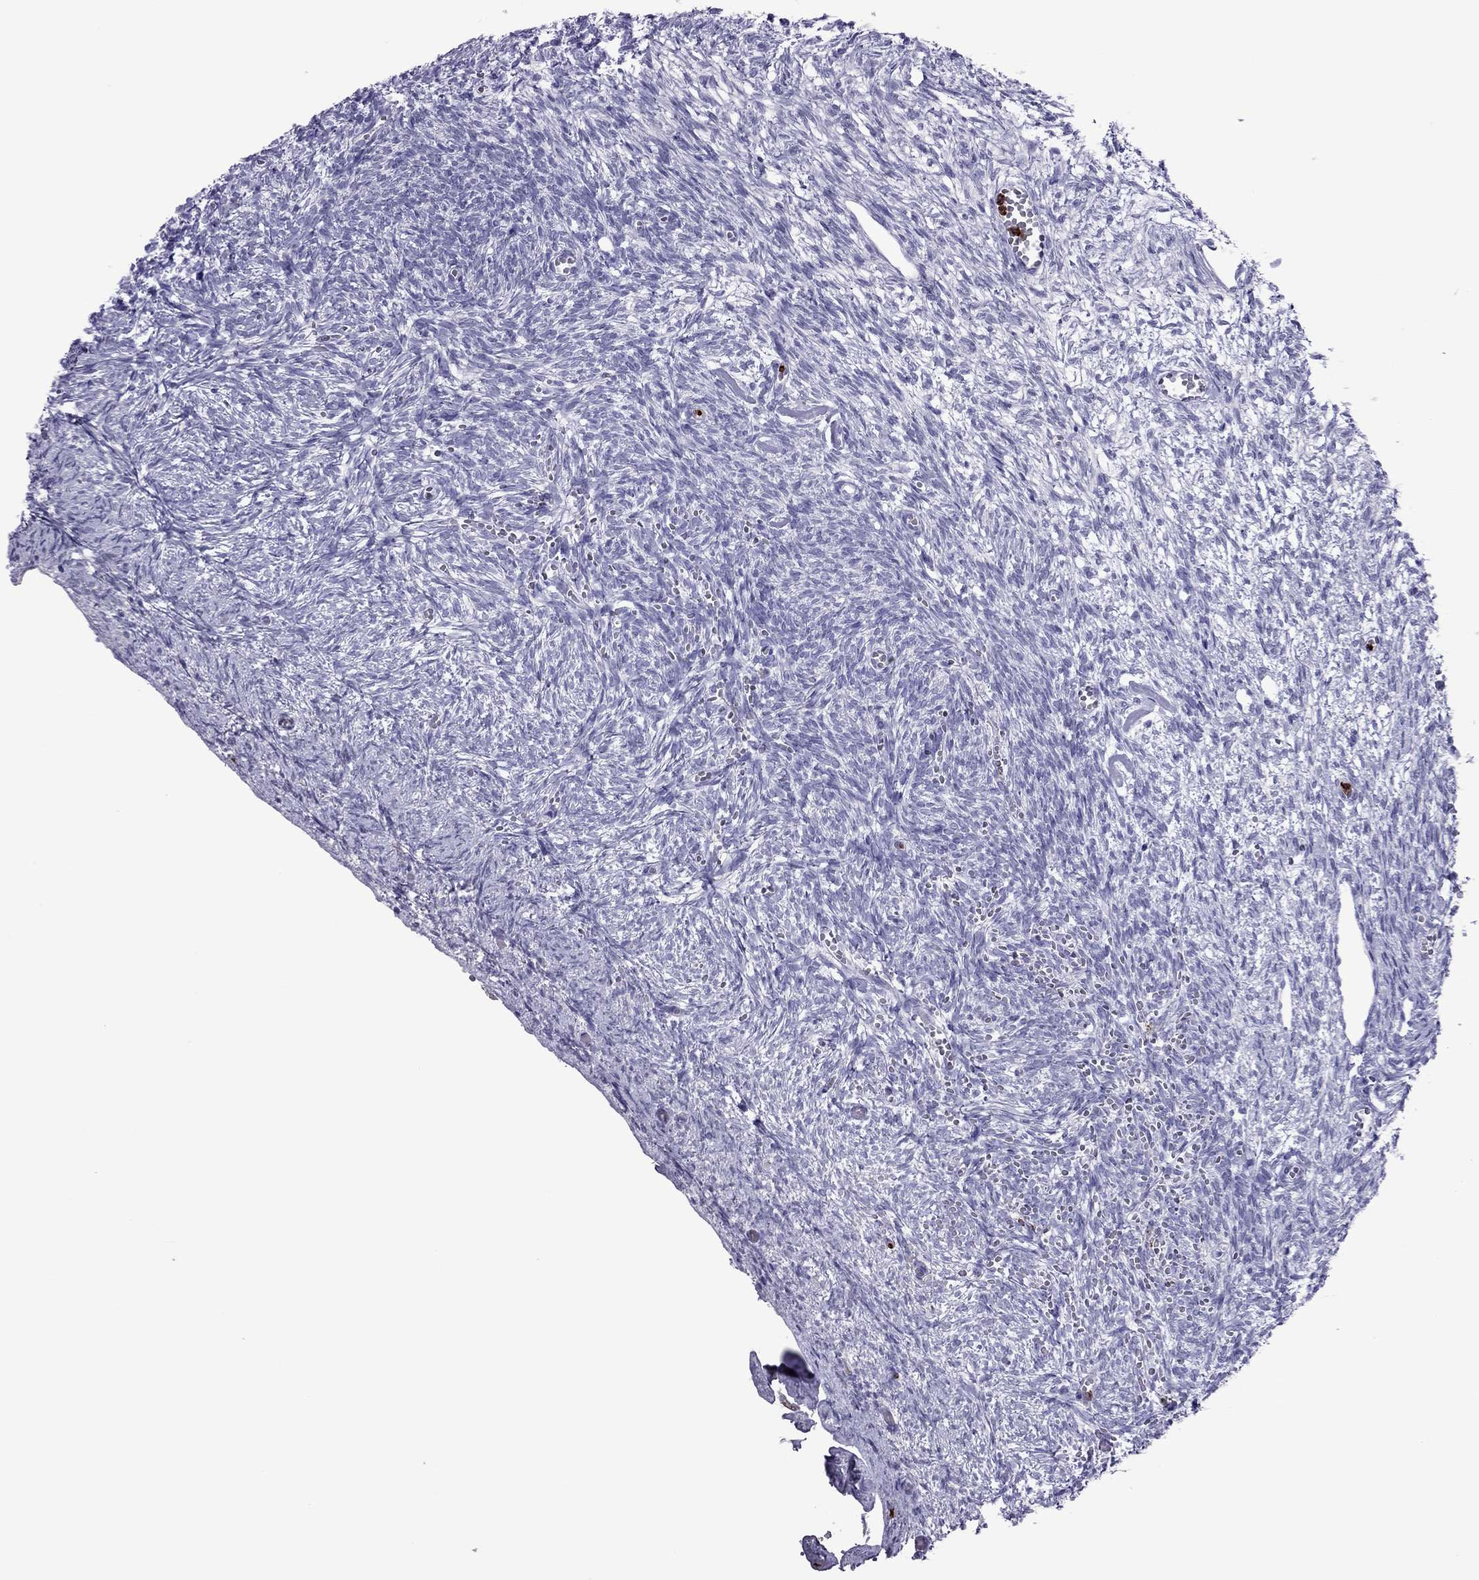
{"staining": {"intensity": "negative", "quantity": "none", "location": "none"}, "tissue": "ovary", "cell_type": "Follicle cells", "image_type": "normal", "snomed": [{"axis": "morphology", "description": "Normal tissue, NOS"}, {"axis": "topography", "description": "Ovary"}], "caption": "Immunohistochemistry micrograph of unremarkable ovary: ovary stained with DAB exhibits no significant protein staining in follicle cells. The staining is performed using DAB (3,3'-diaminobenzidine) brown chromogen with nuclei counter-stained in using hematoxylin.", "gene": "CCL27", "patient": {"sex": "female", "age": 43}}